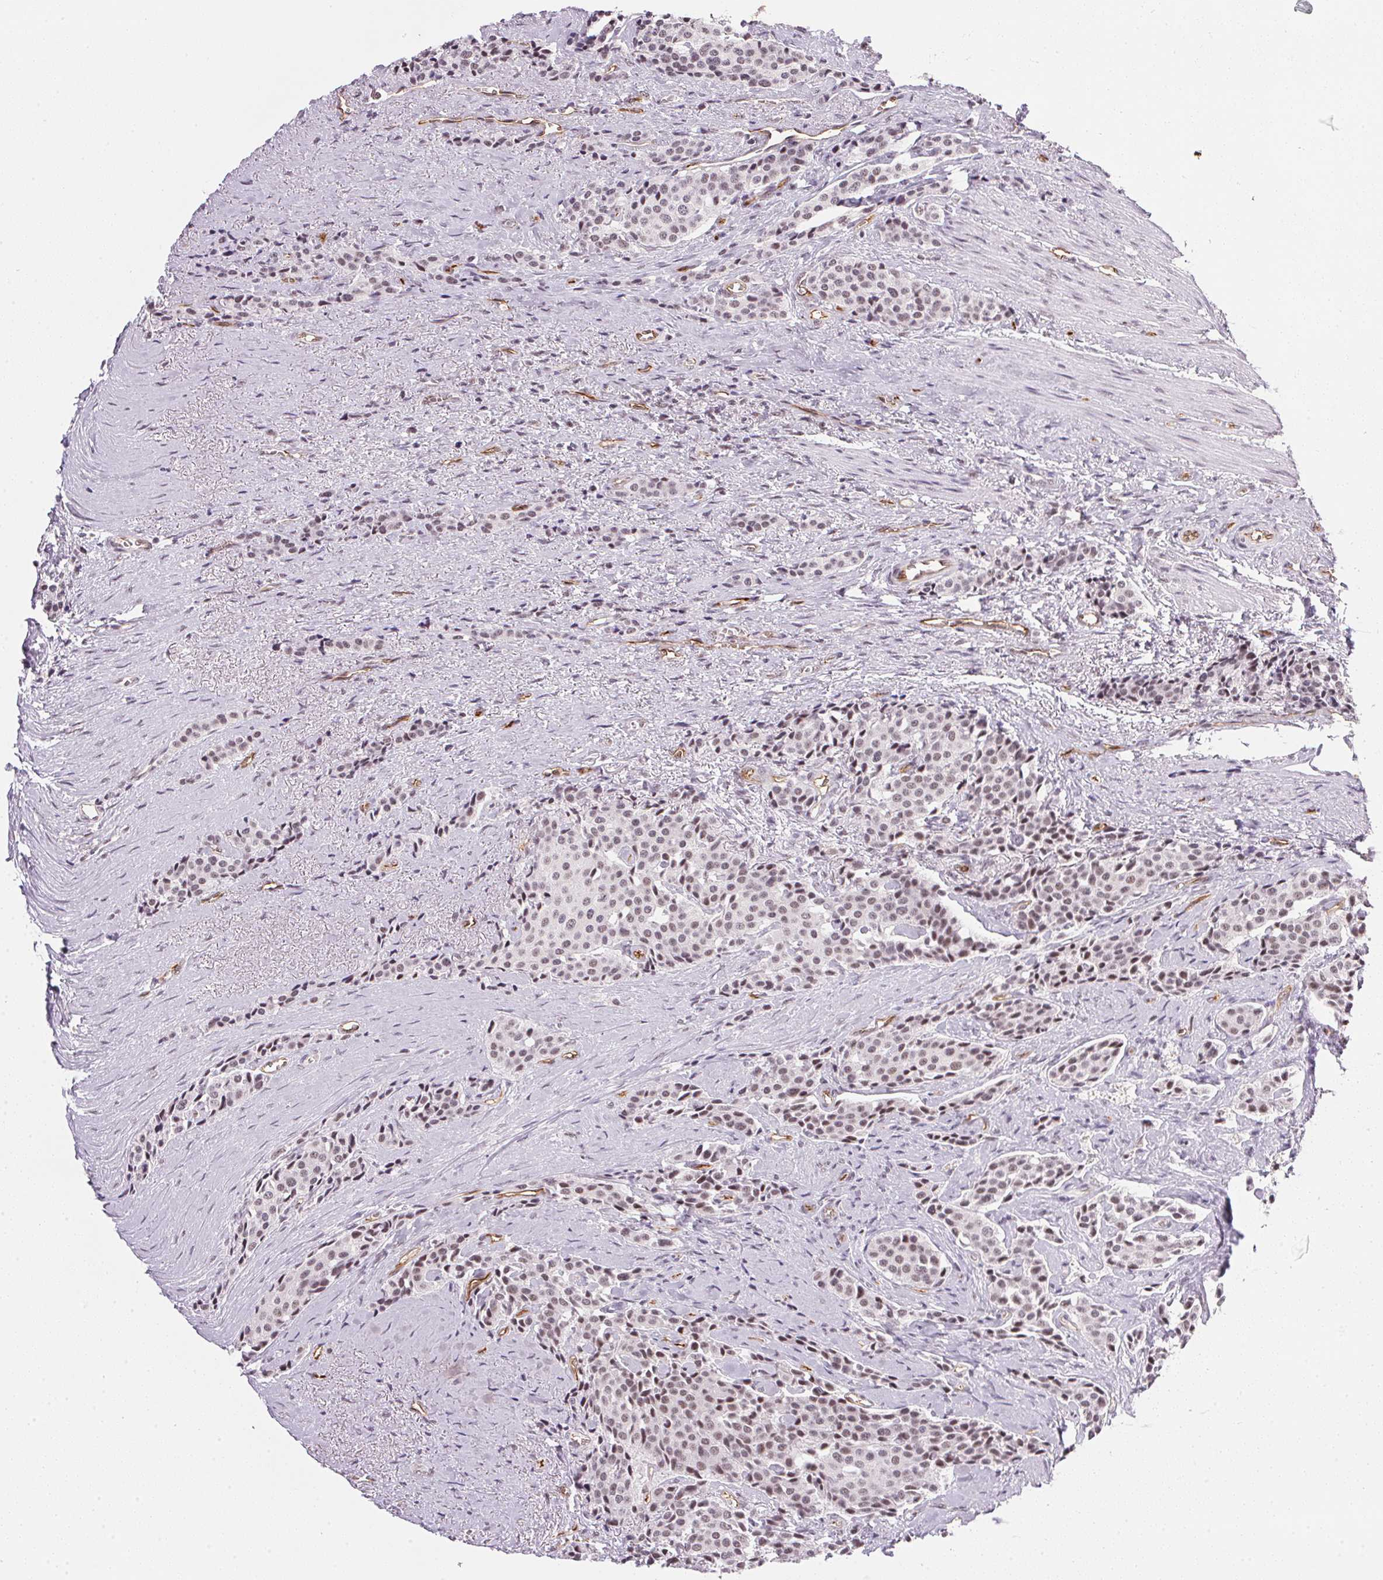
{"staining": {"intensity": "weak", "quantity": ">75%", "location": "nuclear"}, "tissue": "carcinoid", "cell_type": "Tumor cells", "image_type": "cancer", "snomed": [{"axis": "morphology", "description": "Carcinoid, malignant, NOS"}, {"axis": "topography", "description": "Small intestine"}], "caption": "Immunohistochemistry (IHC) (DAB (3,3'-diaminobenzidine)) staining of carcinoid (malignant) reveals weak nuclear protein positivity in about >75% of tumor cells.", "gene": "SRSF7", "patient": {"sex": "male", "age": 73}}